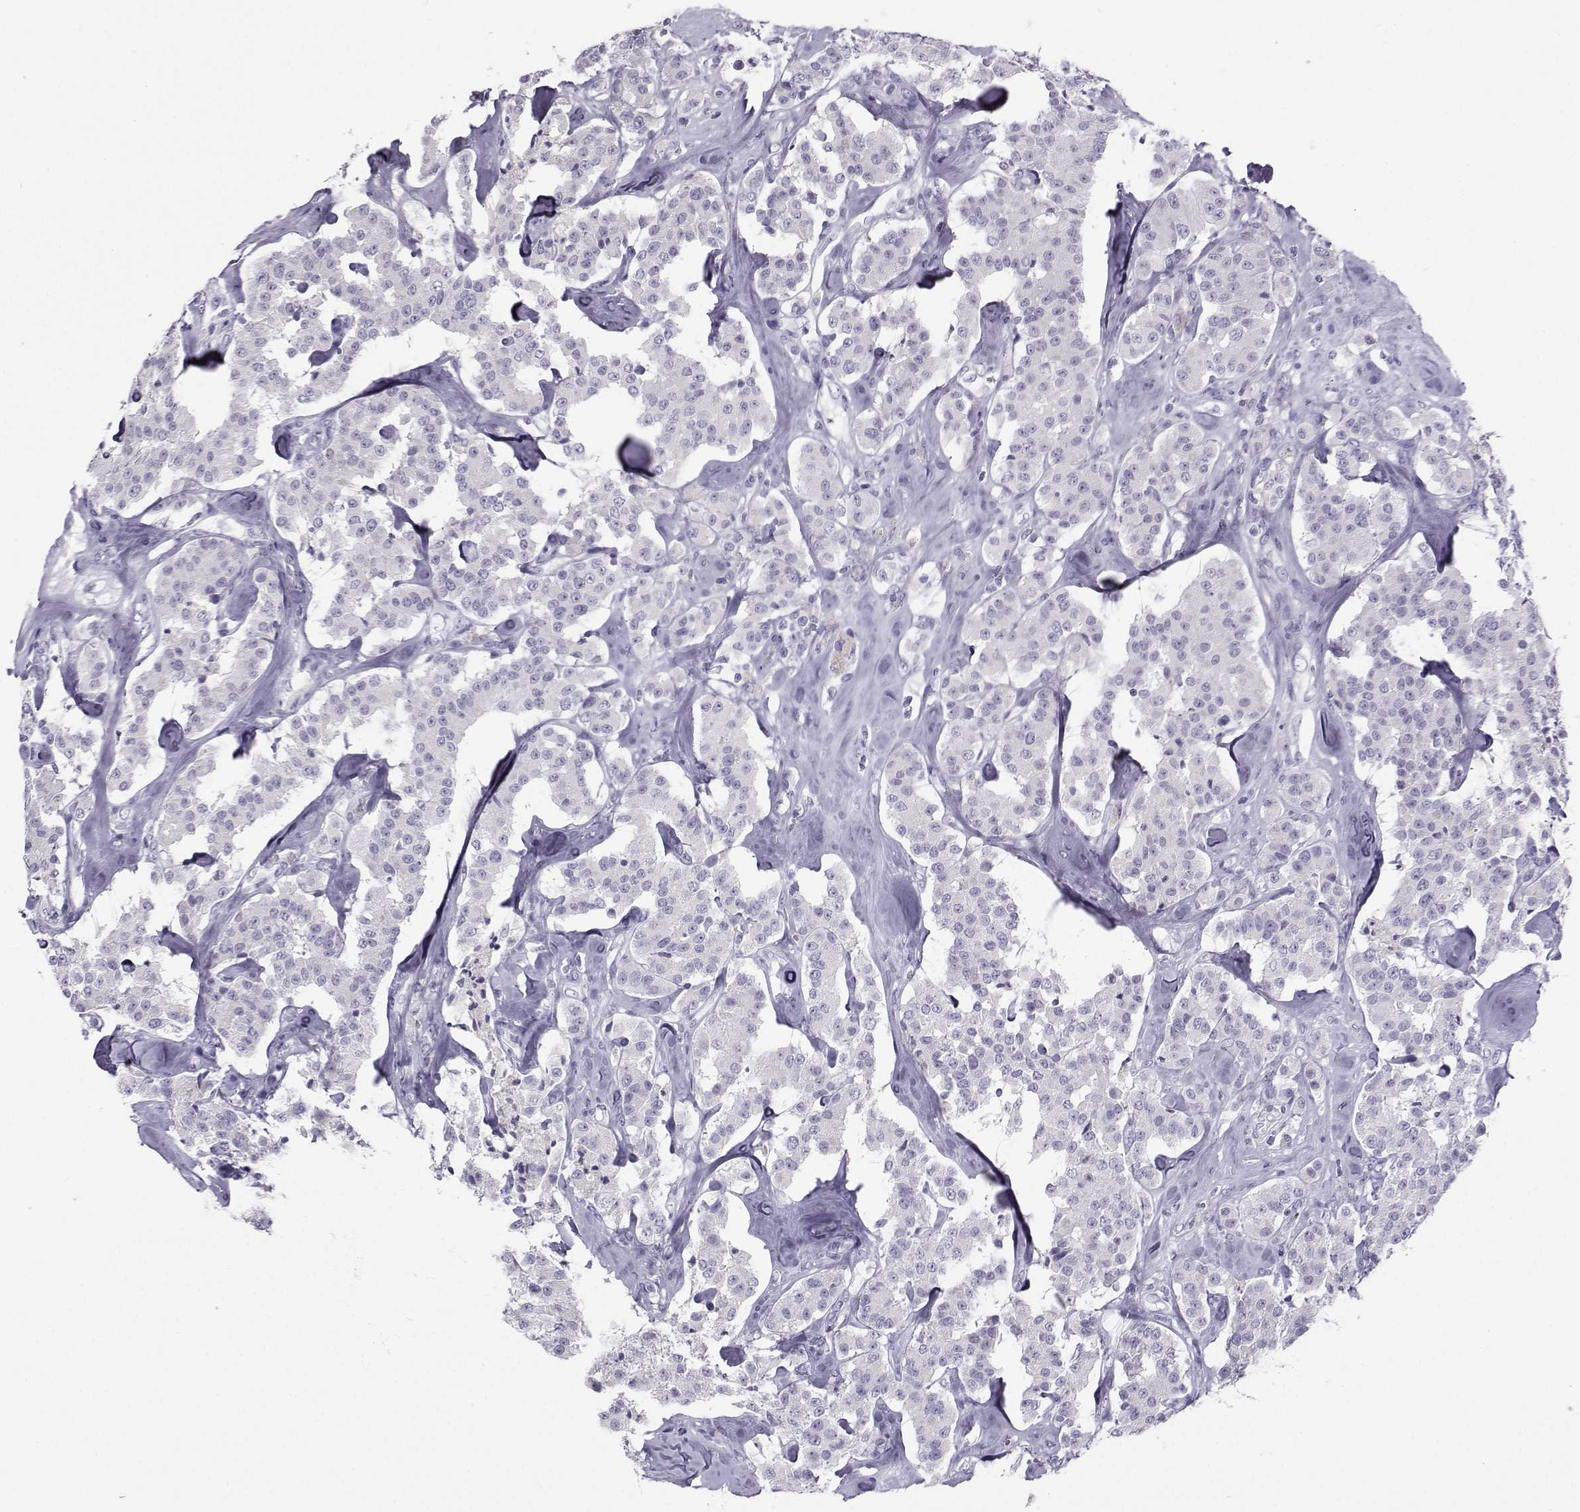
{"staining": {"intensity": "negative", "quantity": "none", "location": "none"}, "tissue": "carcinoid", "cell_type": "Tumor cells", "image_type": "cancer", "snomed": [{"axis": "morphology", "description": "Carcinoid, malignant, NOS"}, {"axis": "topography", "description": "Pancreas"}], "caption": "Tumor cells show no significant staining in carcinoid.", "gene": "ARMC2", "patient": {"sex": "male", "age": 41}}